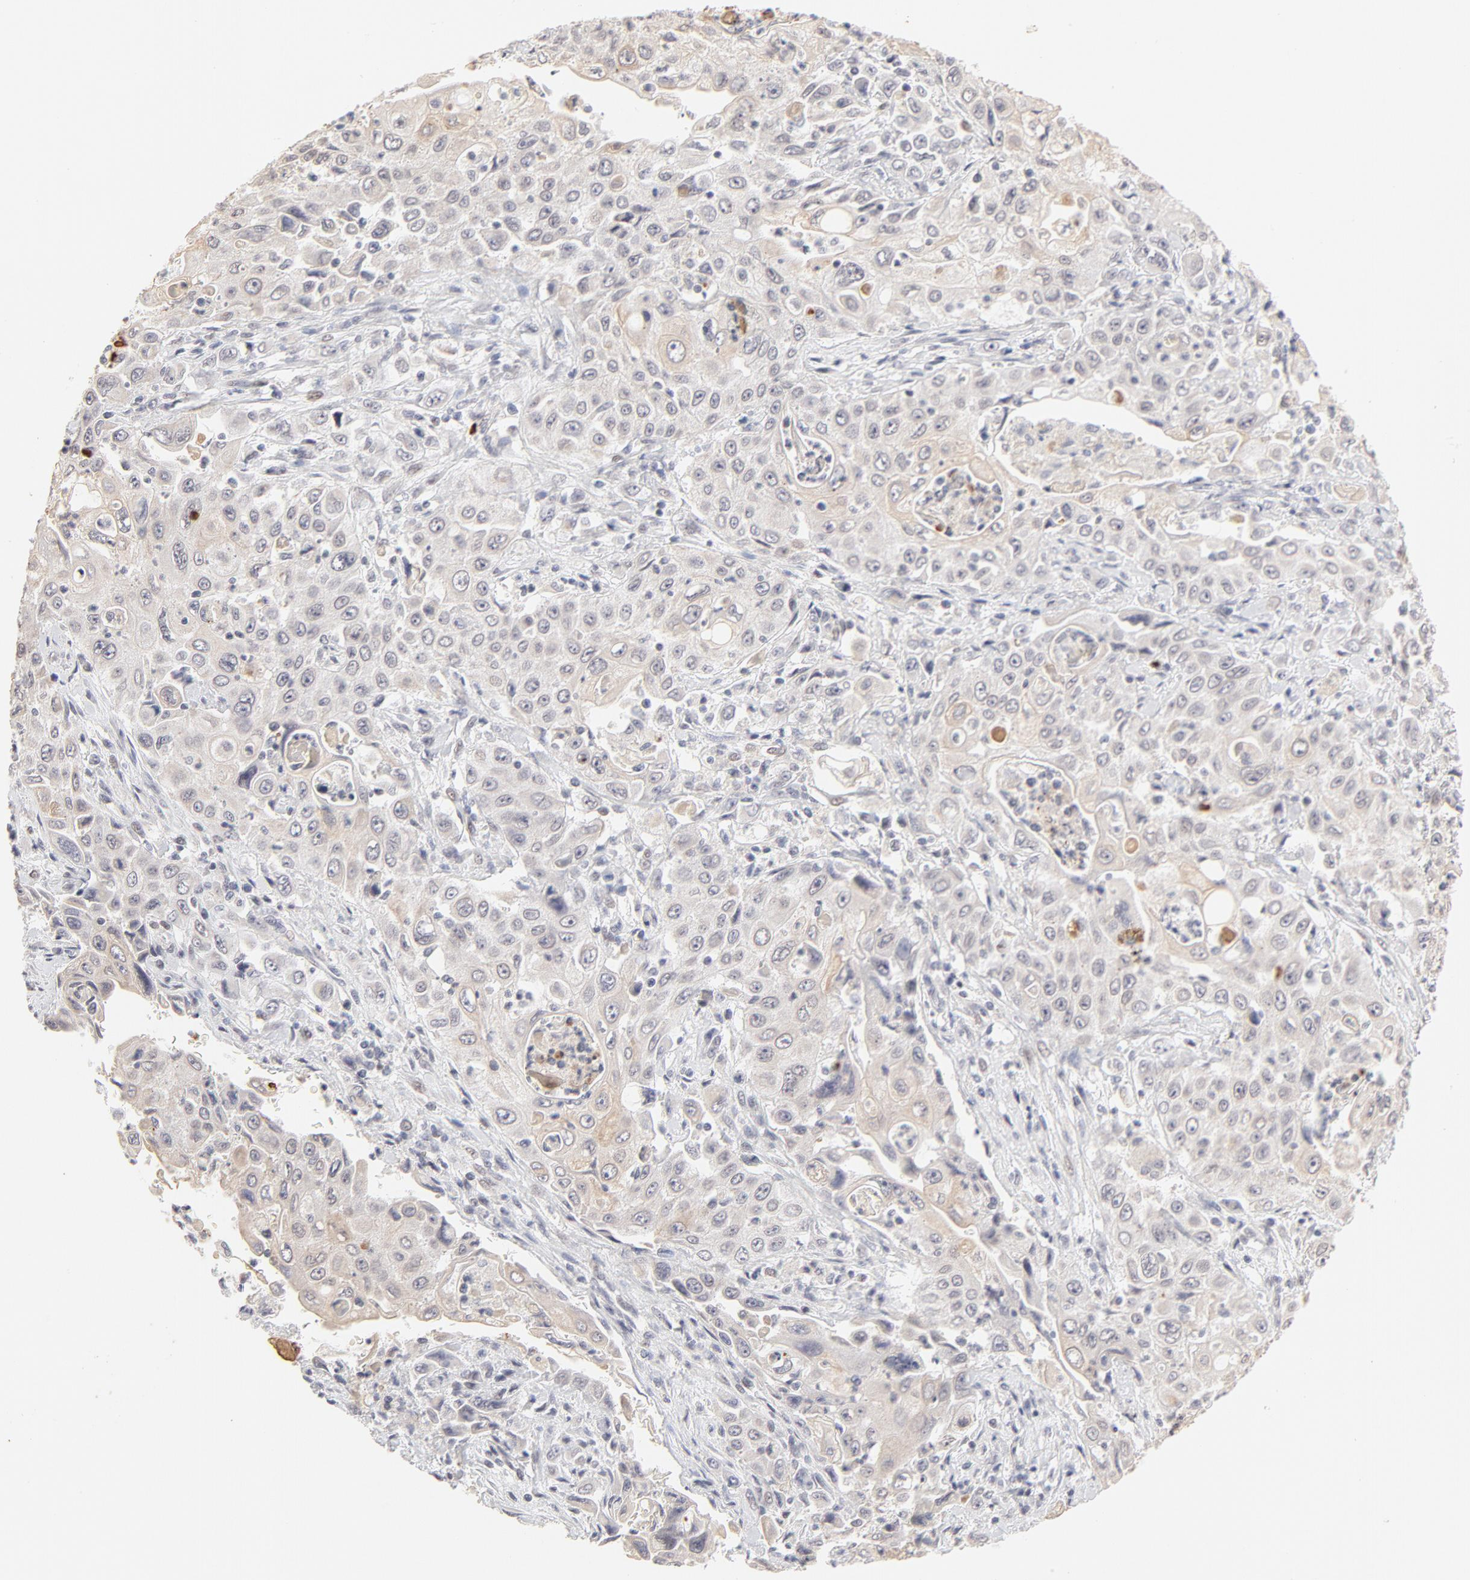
{"staining": {"intensity": "weak", "quantity": "<25%", "location": "cytoplasmic/membranous"}, "tissue": "pancreatic cancer", "cell_type": "Tumor cells", "image_type": "cancer", "snomed": [{"axis": "morphology", "description": "Adenocarcinoma, NOS"}, {"axis": "topography", "description": "Pancreas"}], "caption": "This is a photomicrograph of immunohistochemistry (IHC) staining of pancreatic cancer, which shows no positivity in tumor cells.", "gene": "PBX3", "patient": {"sex": "male", "age": 70}}